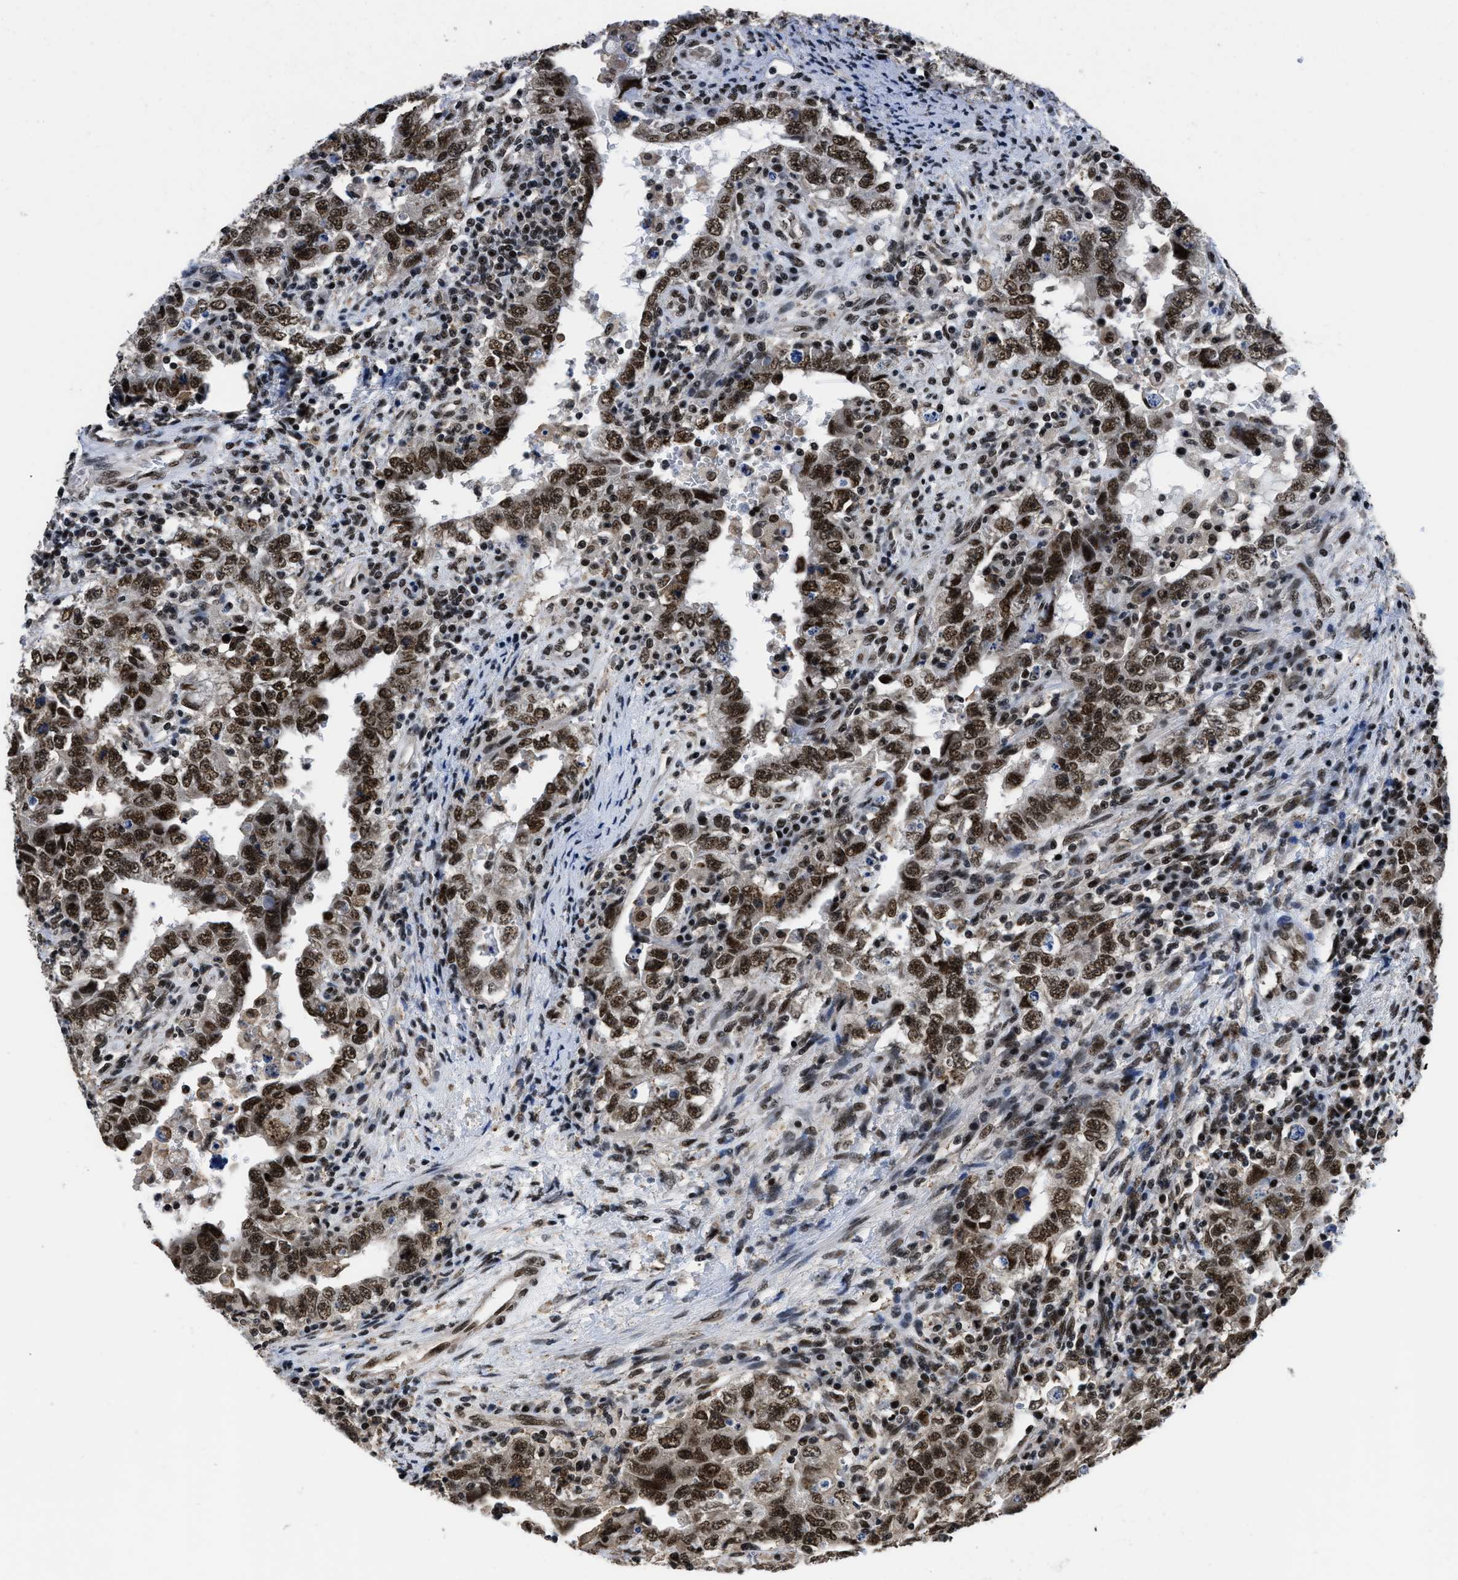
{"staining": {"intensity": "strong", "quantity": ">75%", "location": "nuclear"}, "tissue": "testis cancer", "cell_type": "Tumor cells", "image_type": "cancer", "snomed": [{"axis": "morphology", "description": "Carcinoma, Embryonal, NOS"}, {"axis": "topography", "description": "Testis"}], "caption": "Immunohistochemical staining of testis cancer displays strong nuclear protein expression in about >75% of tumor cells.", "gene": "HNRNPH2", "patient": {"sex": "male", "age": 26}}